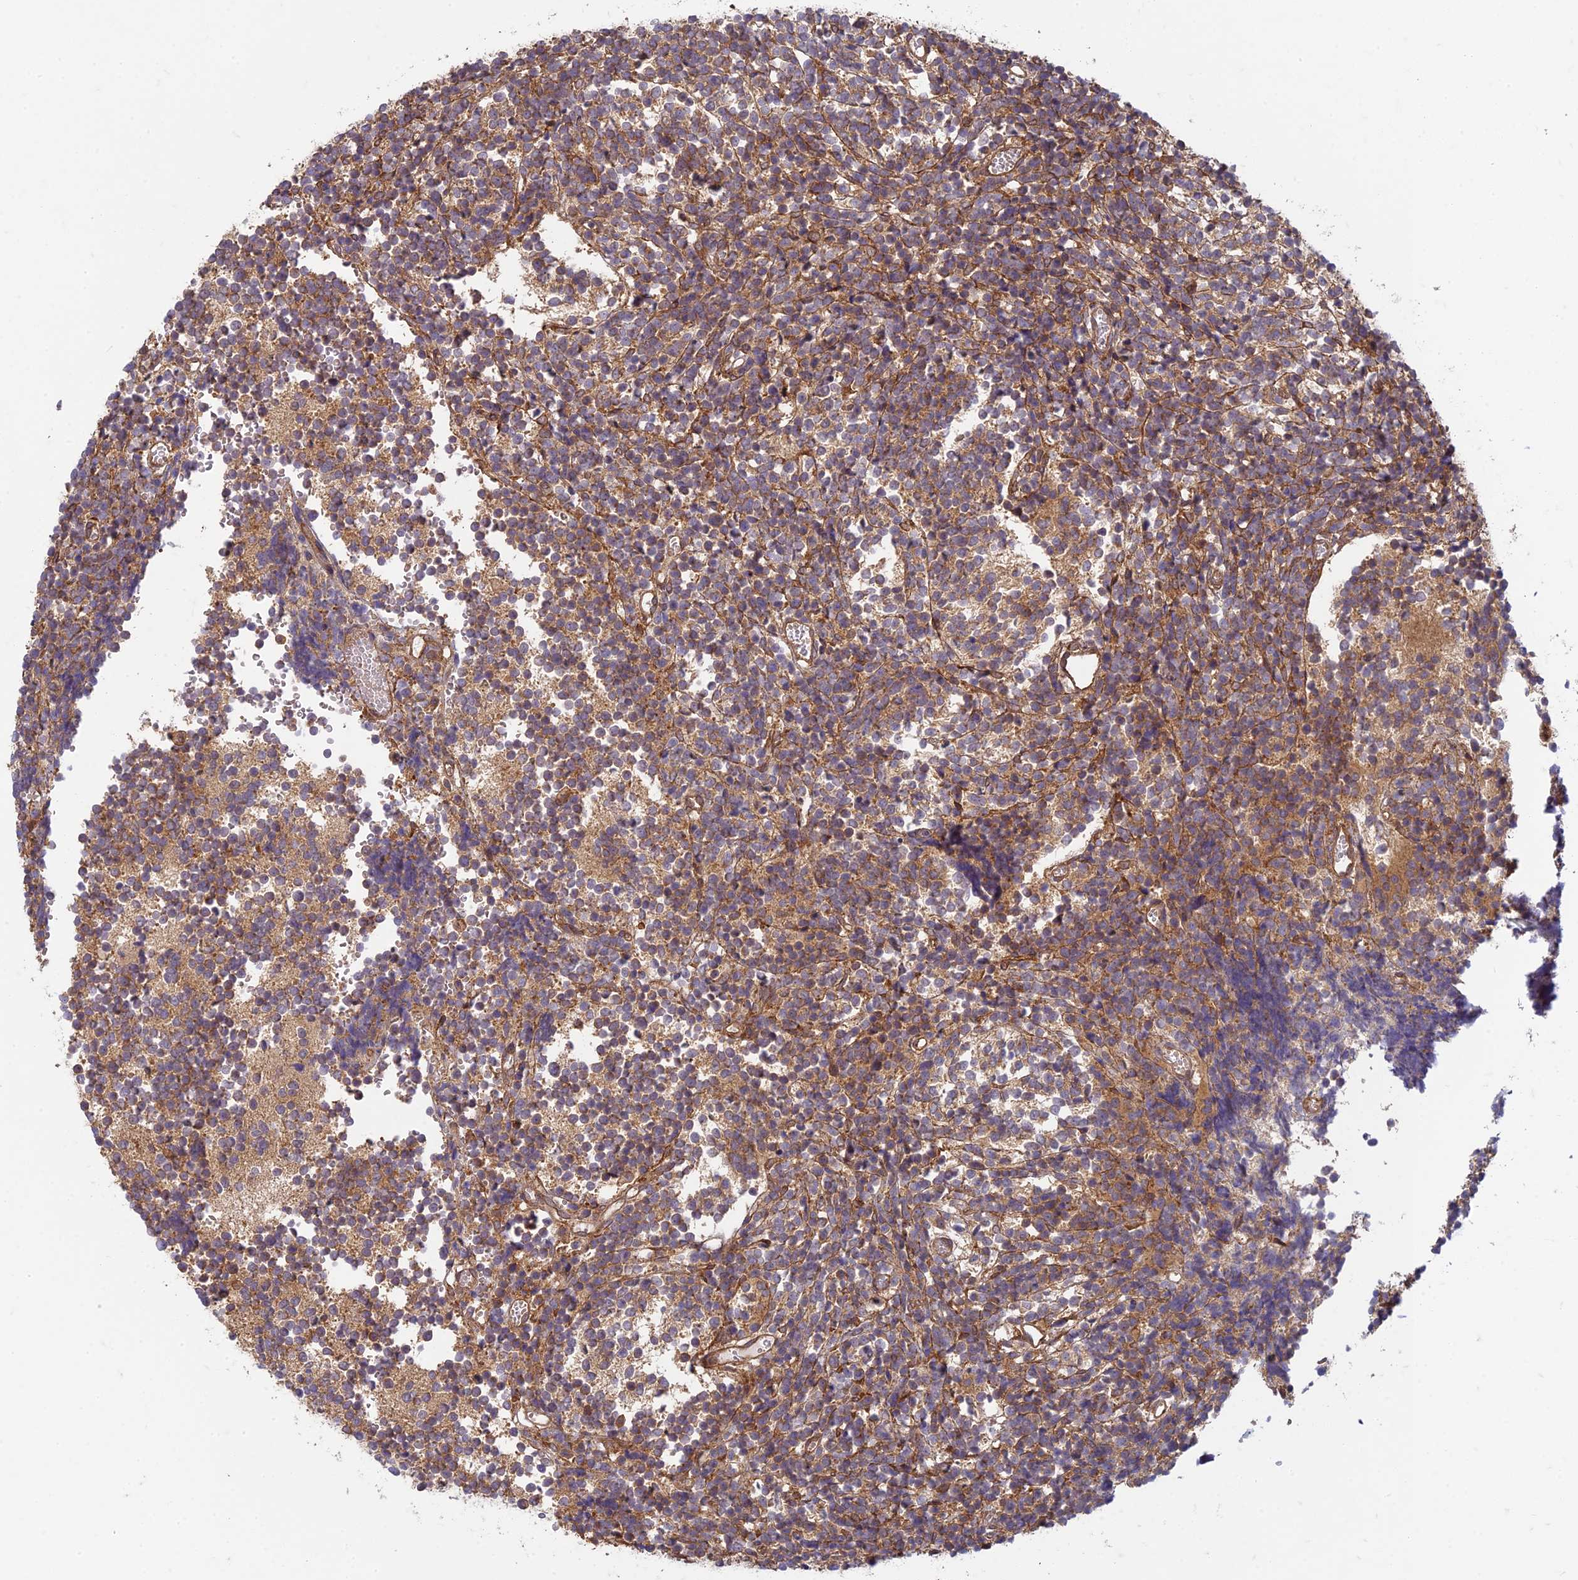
{"staining": {"intensity": "moderate", "quantity": ">75%", "location": "cytoplasmic/membranous"}, "tissue": "glioma", "cell_type": "Tumor cells", "image_type": "cancer", "snomed": [{"axis": "morphology", "description": "Glioma, malignant, Low grade"}, {"axis": "topography", "description": "Brain"}], "caption": "Immunohistochemistry staining of malignant glioma (low-grade), which displays medium levels of moderate cytoplasmic/membranous staining in about >75% of tumor cells indicating moderate cytoplasmic/membranous protein expression. The staining was performed using DAB (brown) for protein detection and nuclei were counterstained in hematoxylin (blue).", "gene": "TCF25", "patient": {"sex": "female", "age": 1}}